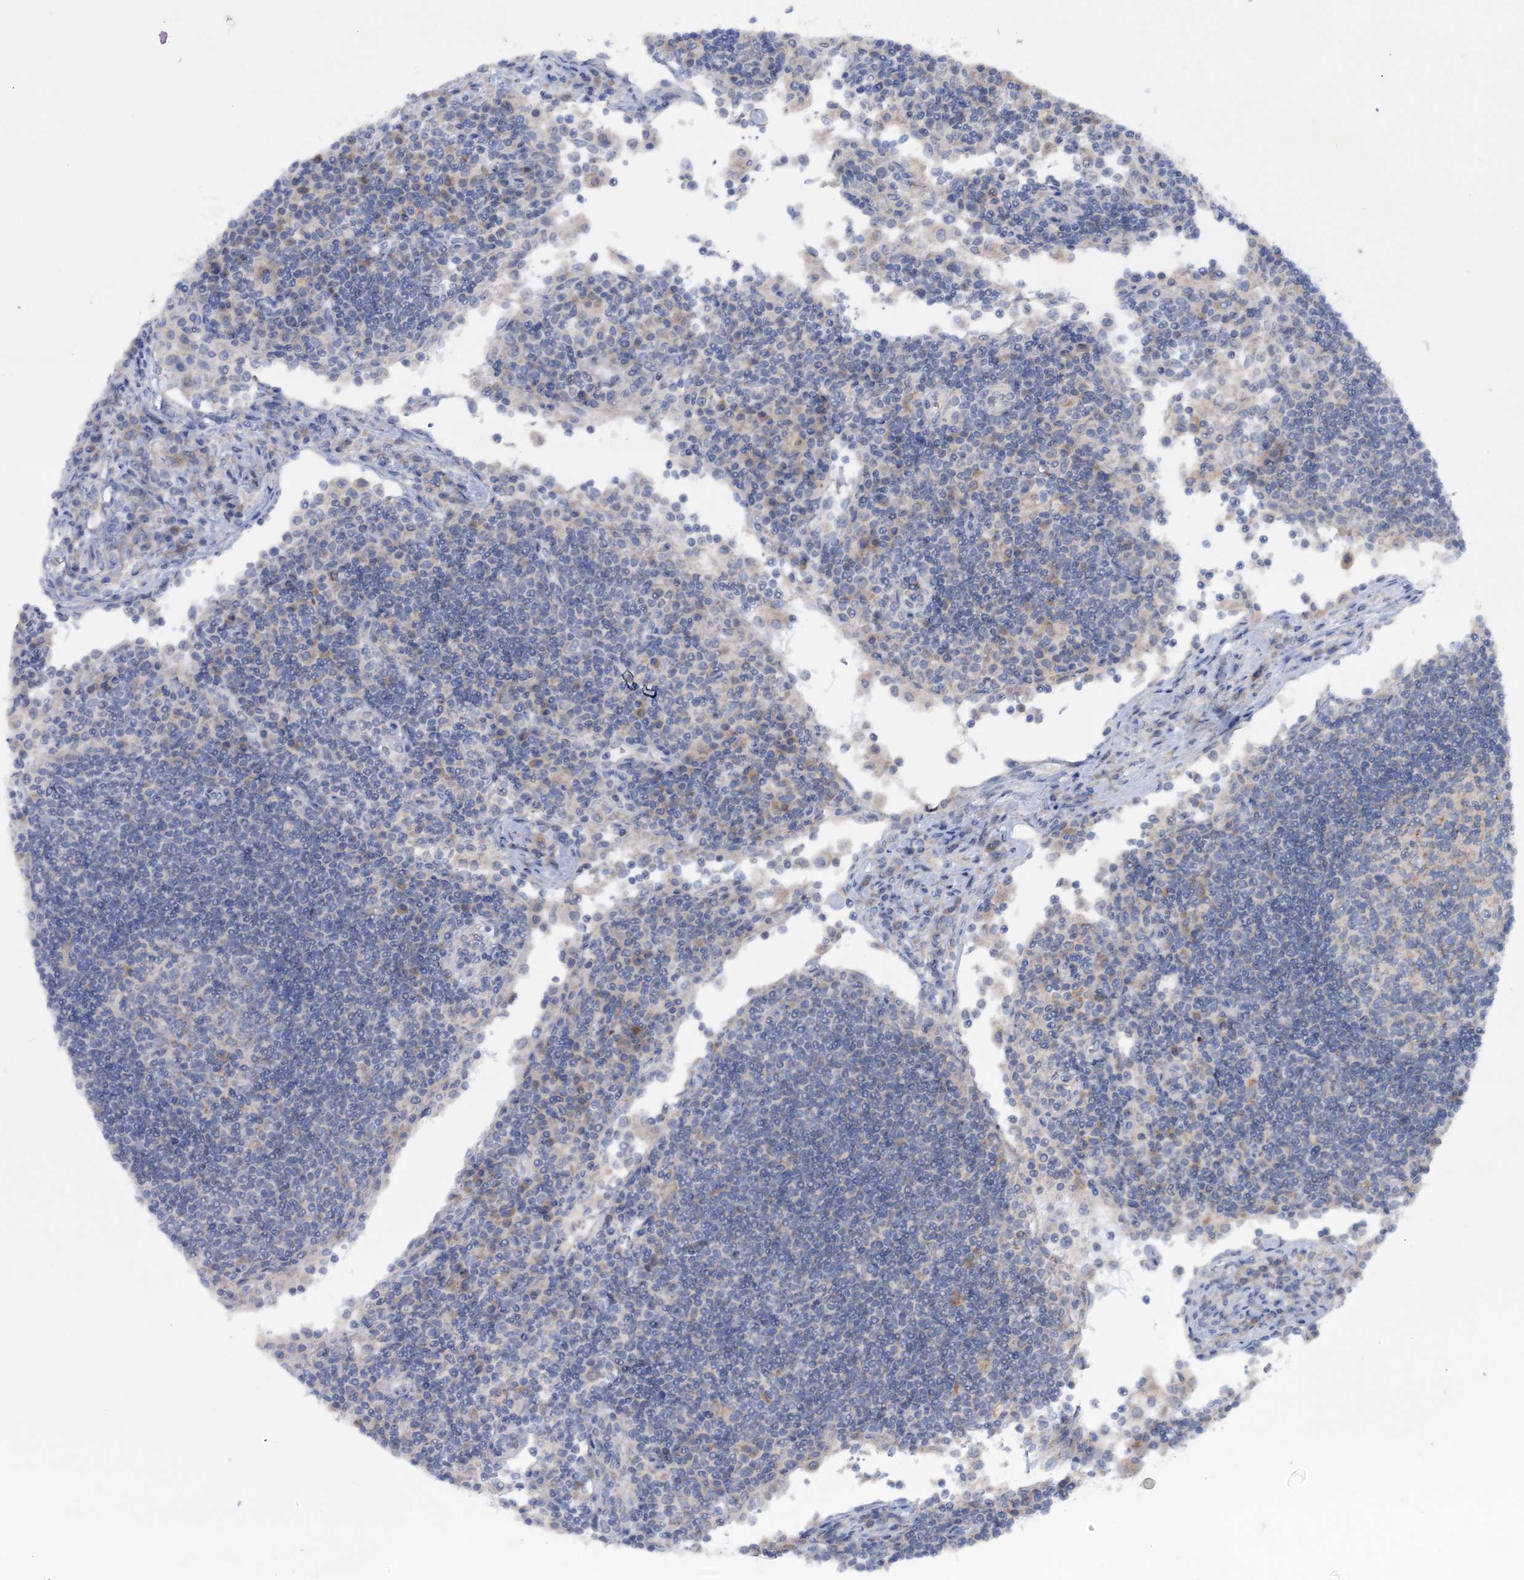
{"staining": {"intensity": "negative", "quantity": "none", "location": "none"}, "tissue": "lymph node", "cell_type": "Germinal center cells", "image_type": "normal", "snomed": [{"axis": "morphology", "description": "Normal tissue, NOS"}, {"axis": "topography", "description": "Lymph node"}], "caption": "The IHC photomicrograph has no significant staining in germinal center cells of lymph node. The staining is performed using DAB brown chromogen with nuclei counter-stained in using hematoxylin.", "gene": "MTCH2", "patient": {"sex": "female", "age": 53}}